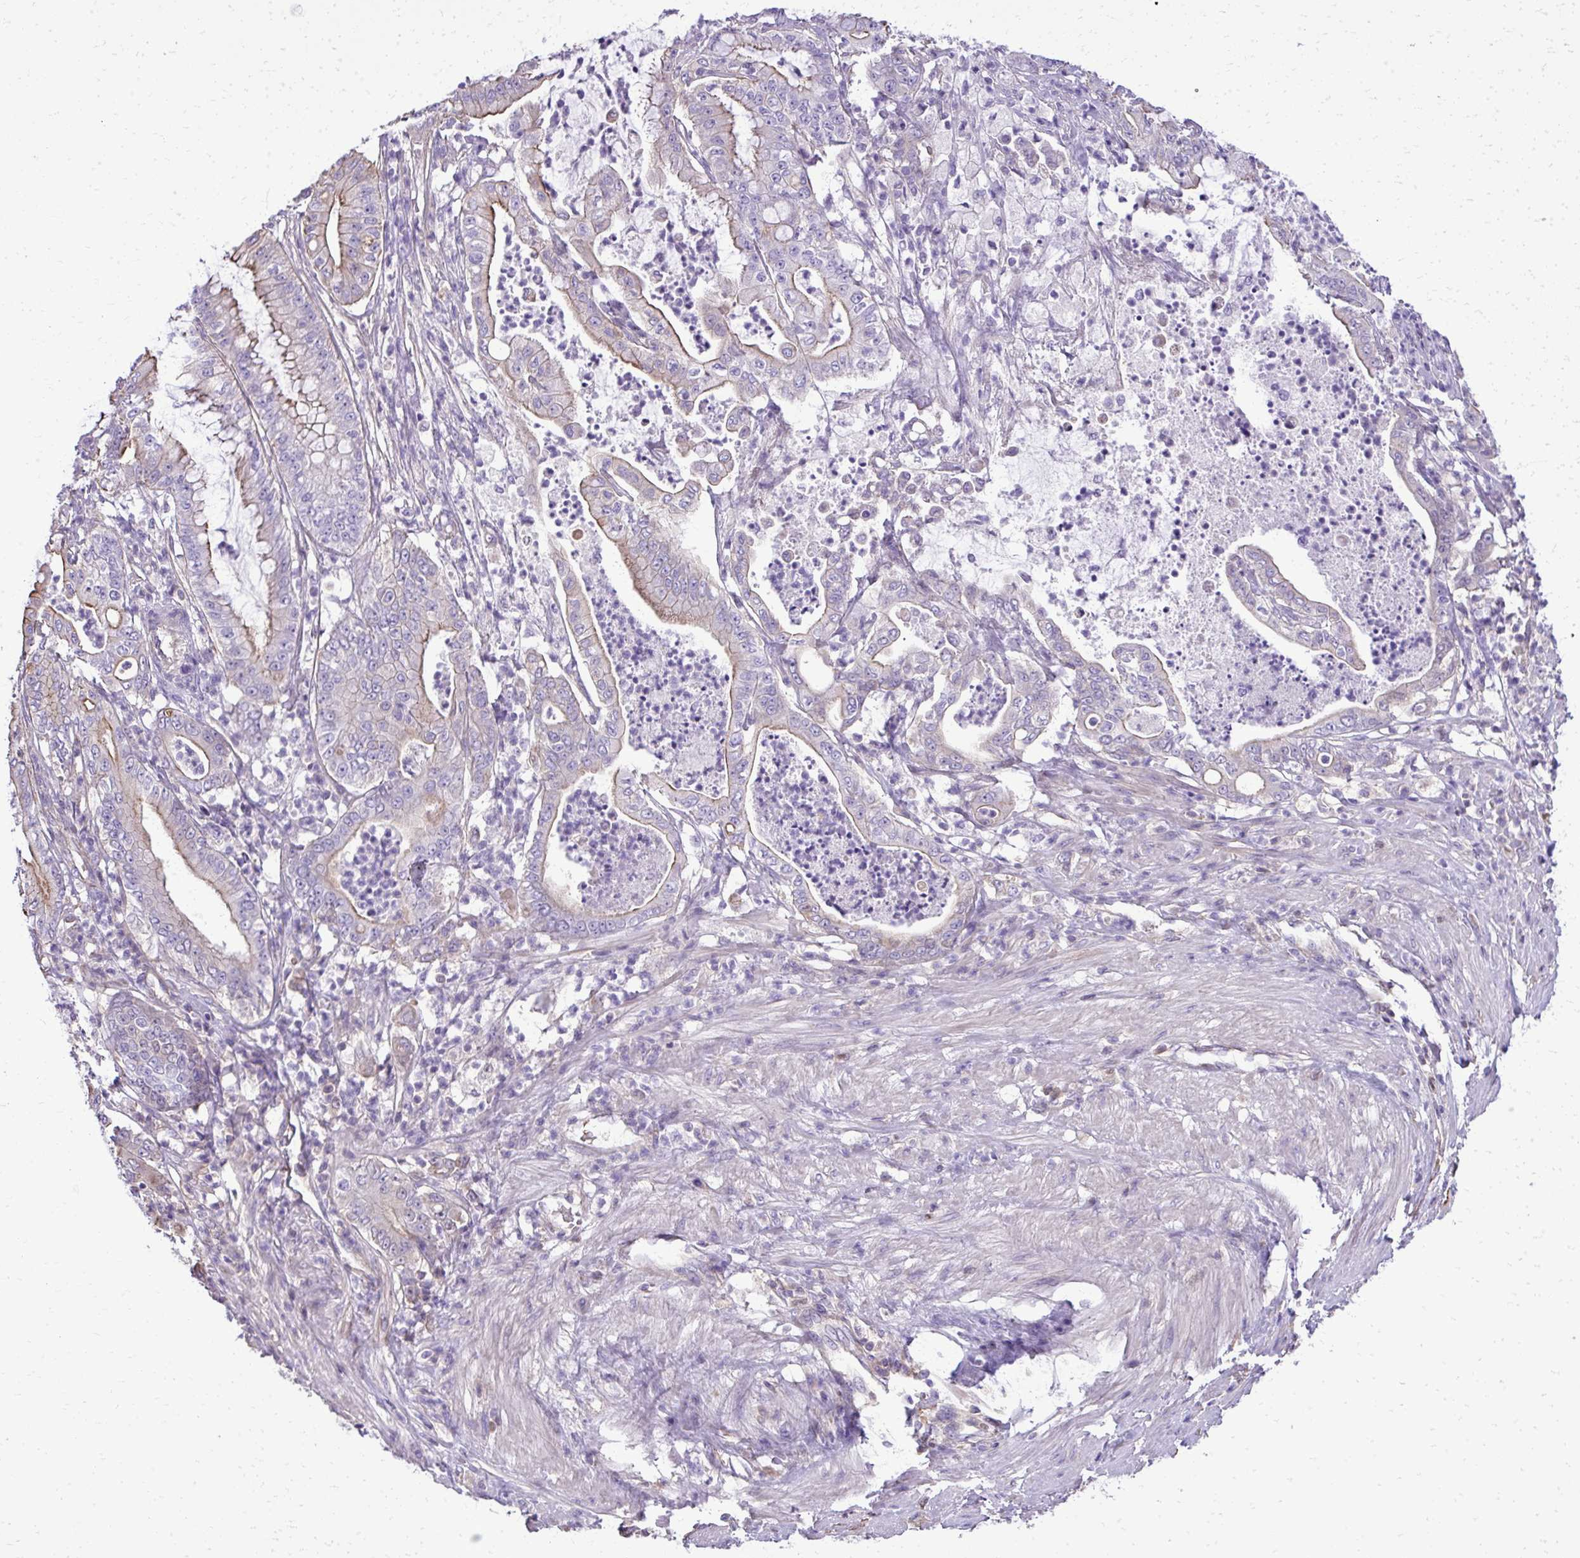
{"staining": {"intensity": "moderate", "quantity": "25%-75%", "location": "cytoplasmic/membranous"}, "tissue": "pancreatic cancer", "cell_type": "Tumor cells", "image_type": "cancer", "snomed": [{"axis": "morphology", "description": "Adenocarcinoma, NOS"}, {"axis": "topography", "description": "Pancreas"}], "caption": "Immunohistochemistry (DAB) staining of adenocarcinoma (pancreatic) reveals moderate cytoplasmic/membranous protein staining in approximately 25%-75% of tumor cells. (Stains: DAB (3,3'-diaminobenzidine) in brown, nuclei in blue, Microscopy: brightfield microscopy at high magnification).", "gene": "RUNDC3B", "patient": {"sex": "male", "age": 71}}